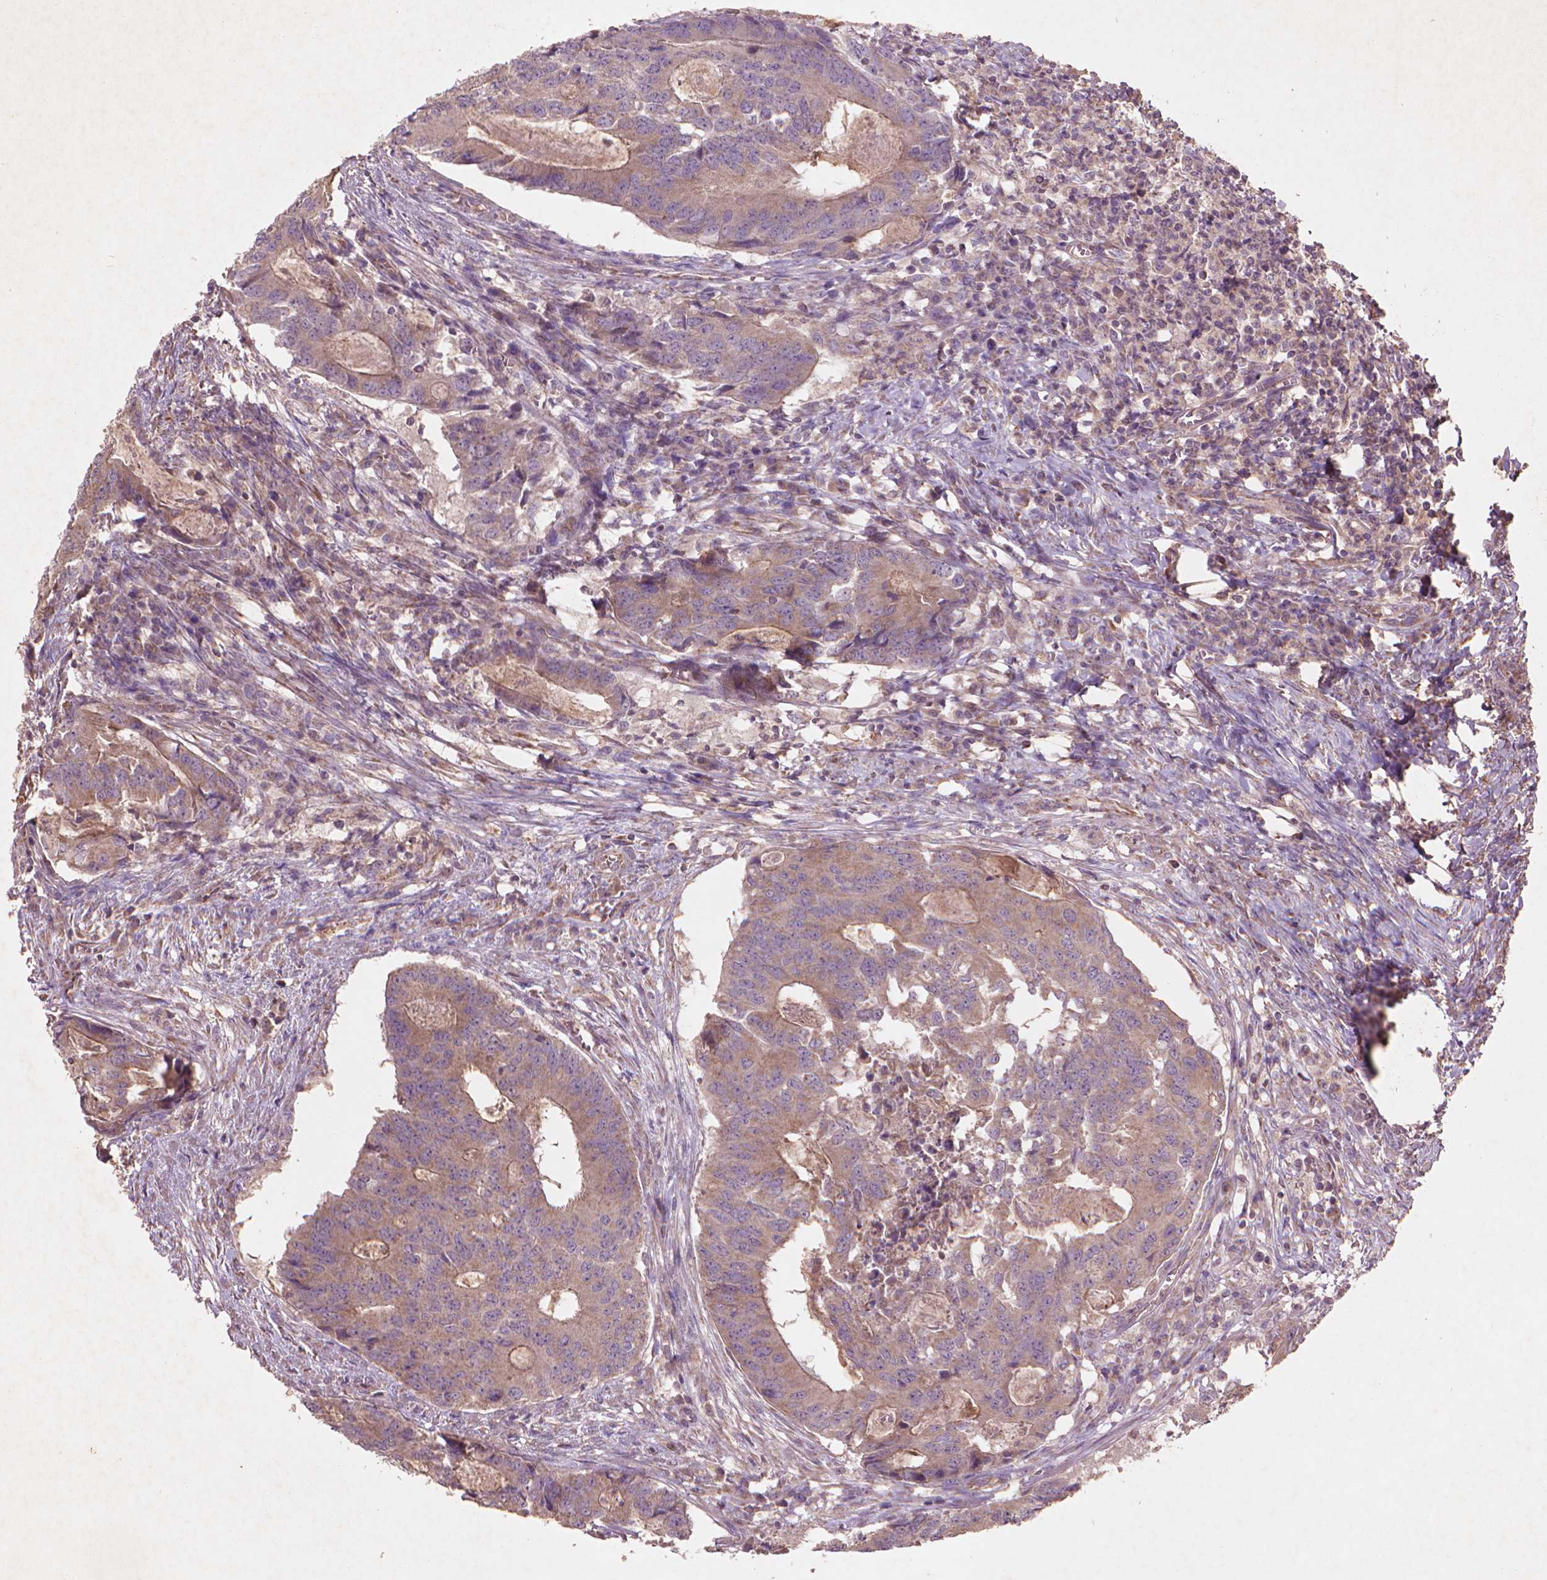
{"staining": {"intensity": "moderate", "quantity": "25%-75%", "location": "cytoplasmic/membranous"}, "tissue": "colorectal cancer", "cell_type": "Tumor cells", "image_type": "cancer", "snomed": [{"axis": "morphology", "description": "Adenocarcinoma, NOS"}, {"axis": "topography", "description": "Colon"}], "caption": "High-magnification brightfield microscopy of colorectal cancer stained with DAB (brown) and counterstained with hematoxylin (blue). tumor cells exhibit moderate cytoplasmic/membranous expression is seen in about25%-75% of cells.", "gene": "NLRX1", "patient": {"sex": "male", "age": 67}}